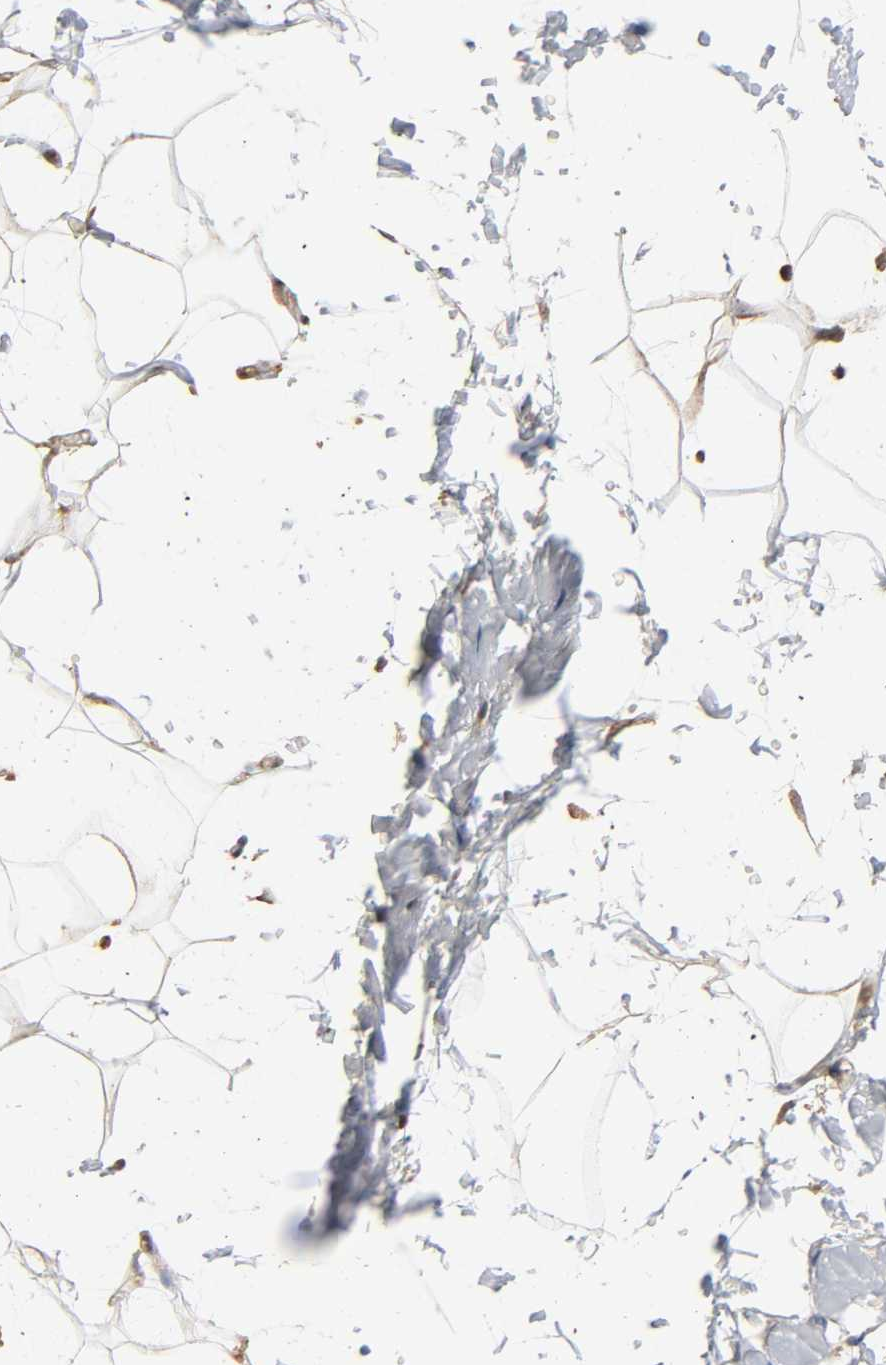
{"staining": {"intensity": "weak", "quantity": "25%-75%", "location": "cytoplasmic/membranous"}, "tissue": "adipose tissue", "cell_type": "Adipocytes", "image_type": "normal", "snomed": [{"axis": "morphology", "description": "Normal tissue, NOS"}, {"axis": "topography", "description": "Soft tissue"}], "caption": "Adipose tissue stained with DAB immunohistochemistry exhibits low levels of weak cytoplasmic/membranous staining in about 25%-75% of adipocytes.", "gene": "CASP9", "patient": {"sex": "male", "age": 72}}